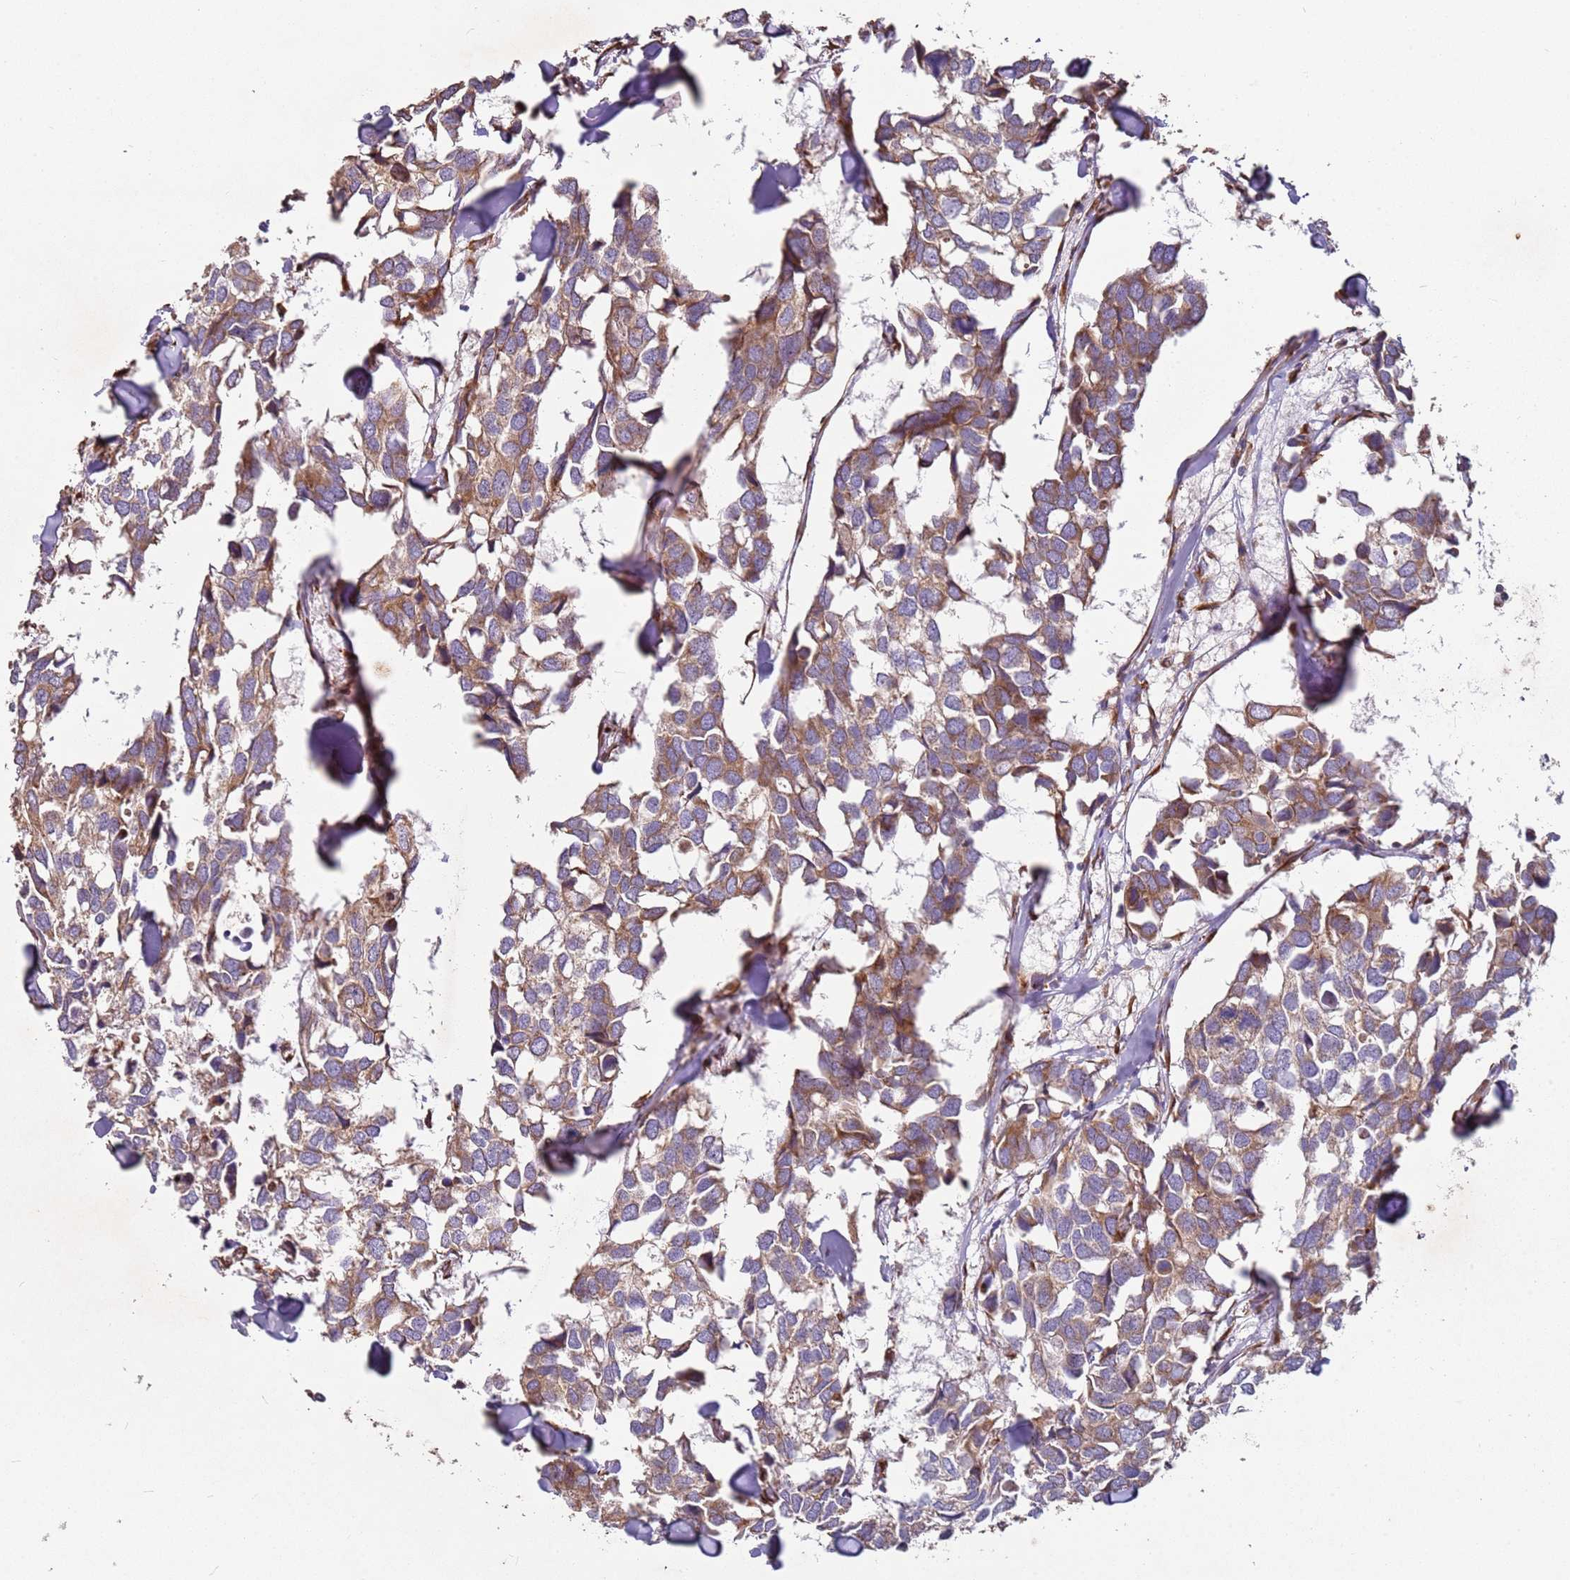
{"staining": {"intensity": "moderate", "quantity": ">75%", "location": "cytoplasmic/membranous"}, "tissue": "breast cancer", "cell_type": "Tumor cells", "image_type": "cancer", "snomed": [{"axis": "morphology", "description": "Duct carcinoma"}, {"axis": "topography", "description": "Breast"}], "caption": "Immunohistochemical staining of breast cancer (intraductal carcinoma) displays moderate cytoplasmic/membranous protein staining in approximately >75% of tumor cells.", "gene": "ARFRP1", "patient": {"sex": "female", "age": 83}}